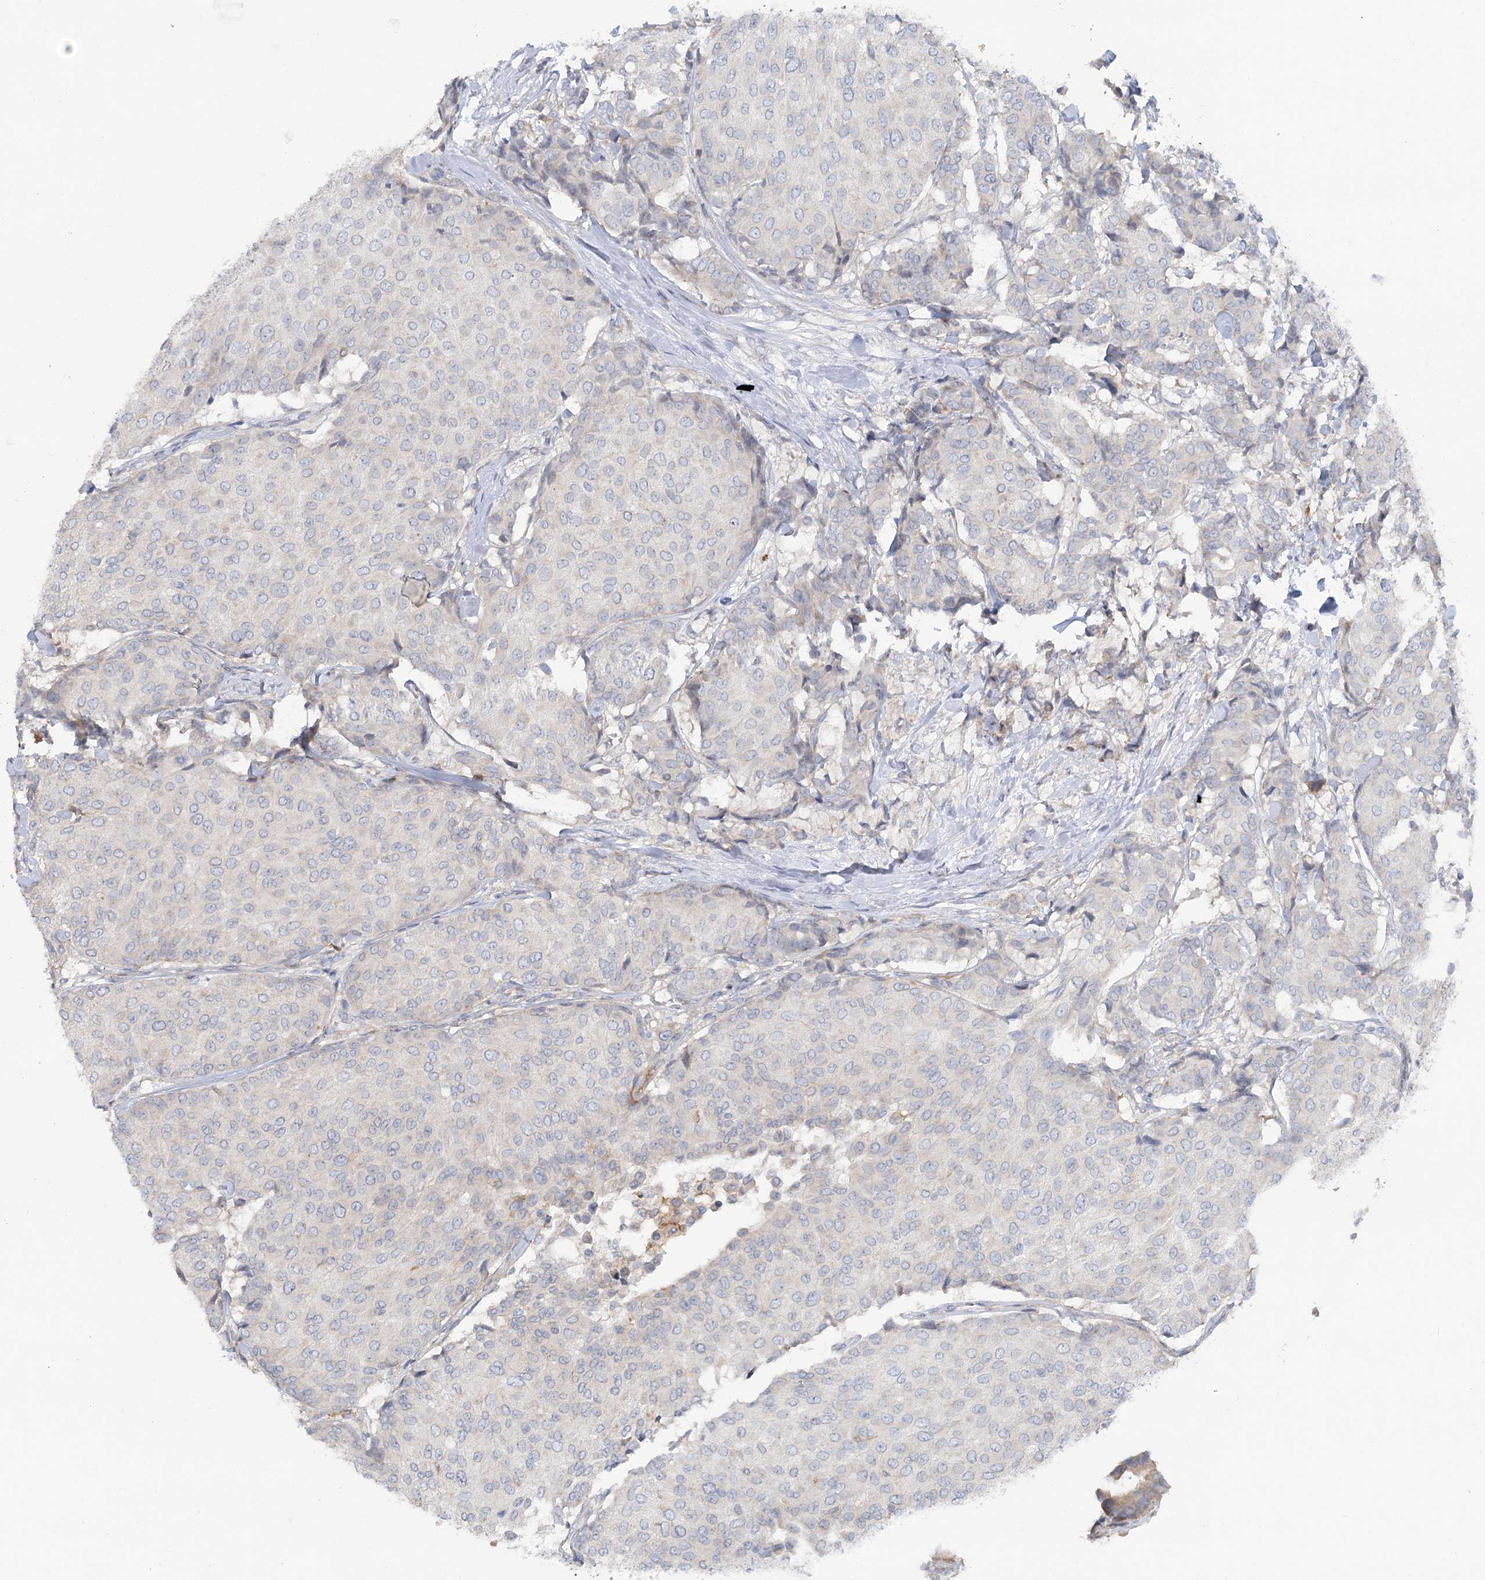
{"staining": {"intensity": "negative", "quantity": "none", "location": "none"}, "tissue": "breast cancer", "cell_type": "Tumor cells", "image_type": "cancer", "snomed": [{"axis": "morphology", "description": "Duct carcinoma"}, {"axis": "topography", "description": "Breast"}], "caption": "Micrograph shows no protein positivity in tumor cells of breast invasive ductal carcinoma tissue.", "gene": "SCN11A", "patient": {"sex": "female", "age": 75}}